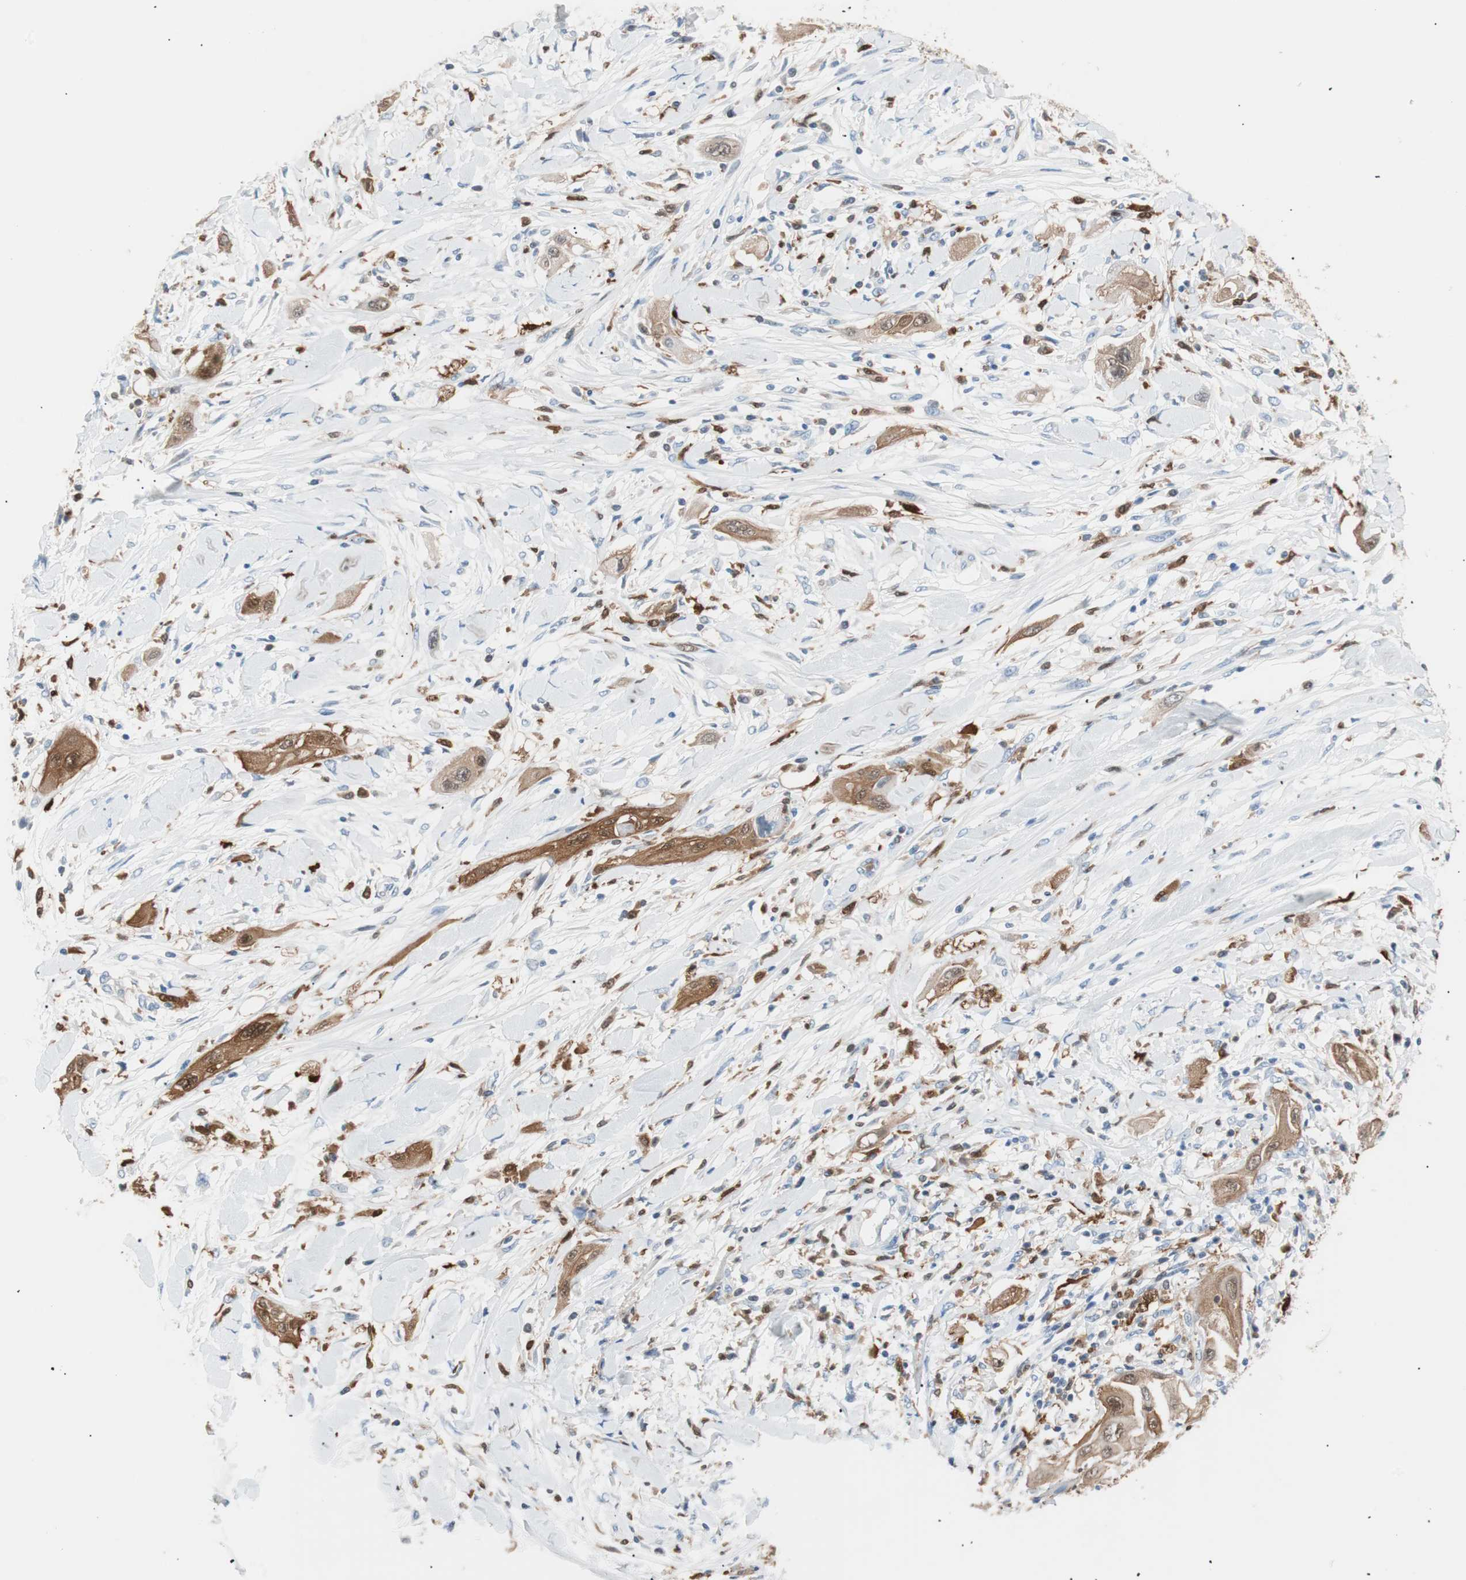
{"staining": {"intensity": "strong", "quantity": ">75%", "location": "cytoplasmic/membranous"}, "tissue": "lung cancer", "cell_type": "Tumor cells", "image_type": "cancer", "snomed": [{"axis": "morphology", "description": "Squamous cell carcinoma, NOS"}, {"axis": "topography", "description": "Lung"}], "caption": "Protein staining displays strong cytoplasmic/membranous expression in approximately >75% of tumor cells in squamous cell carcinoma (lung).", "gene": "IL18", "patient": {"sex": "female", "age": 47}}